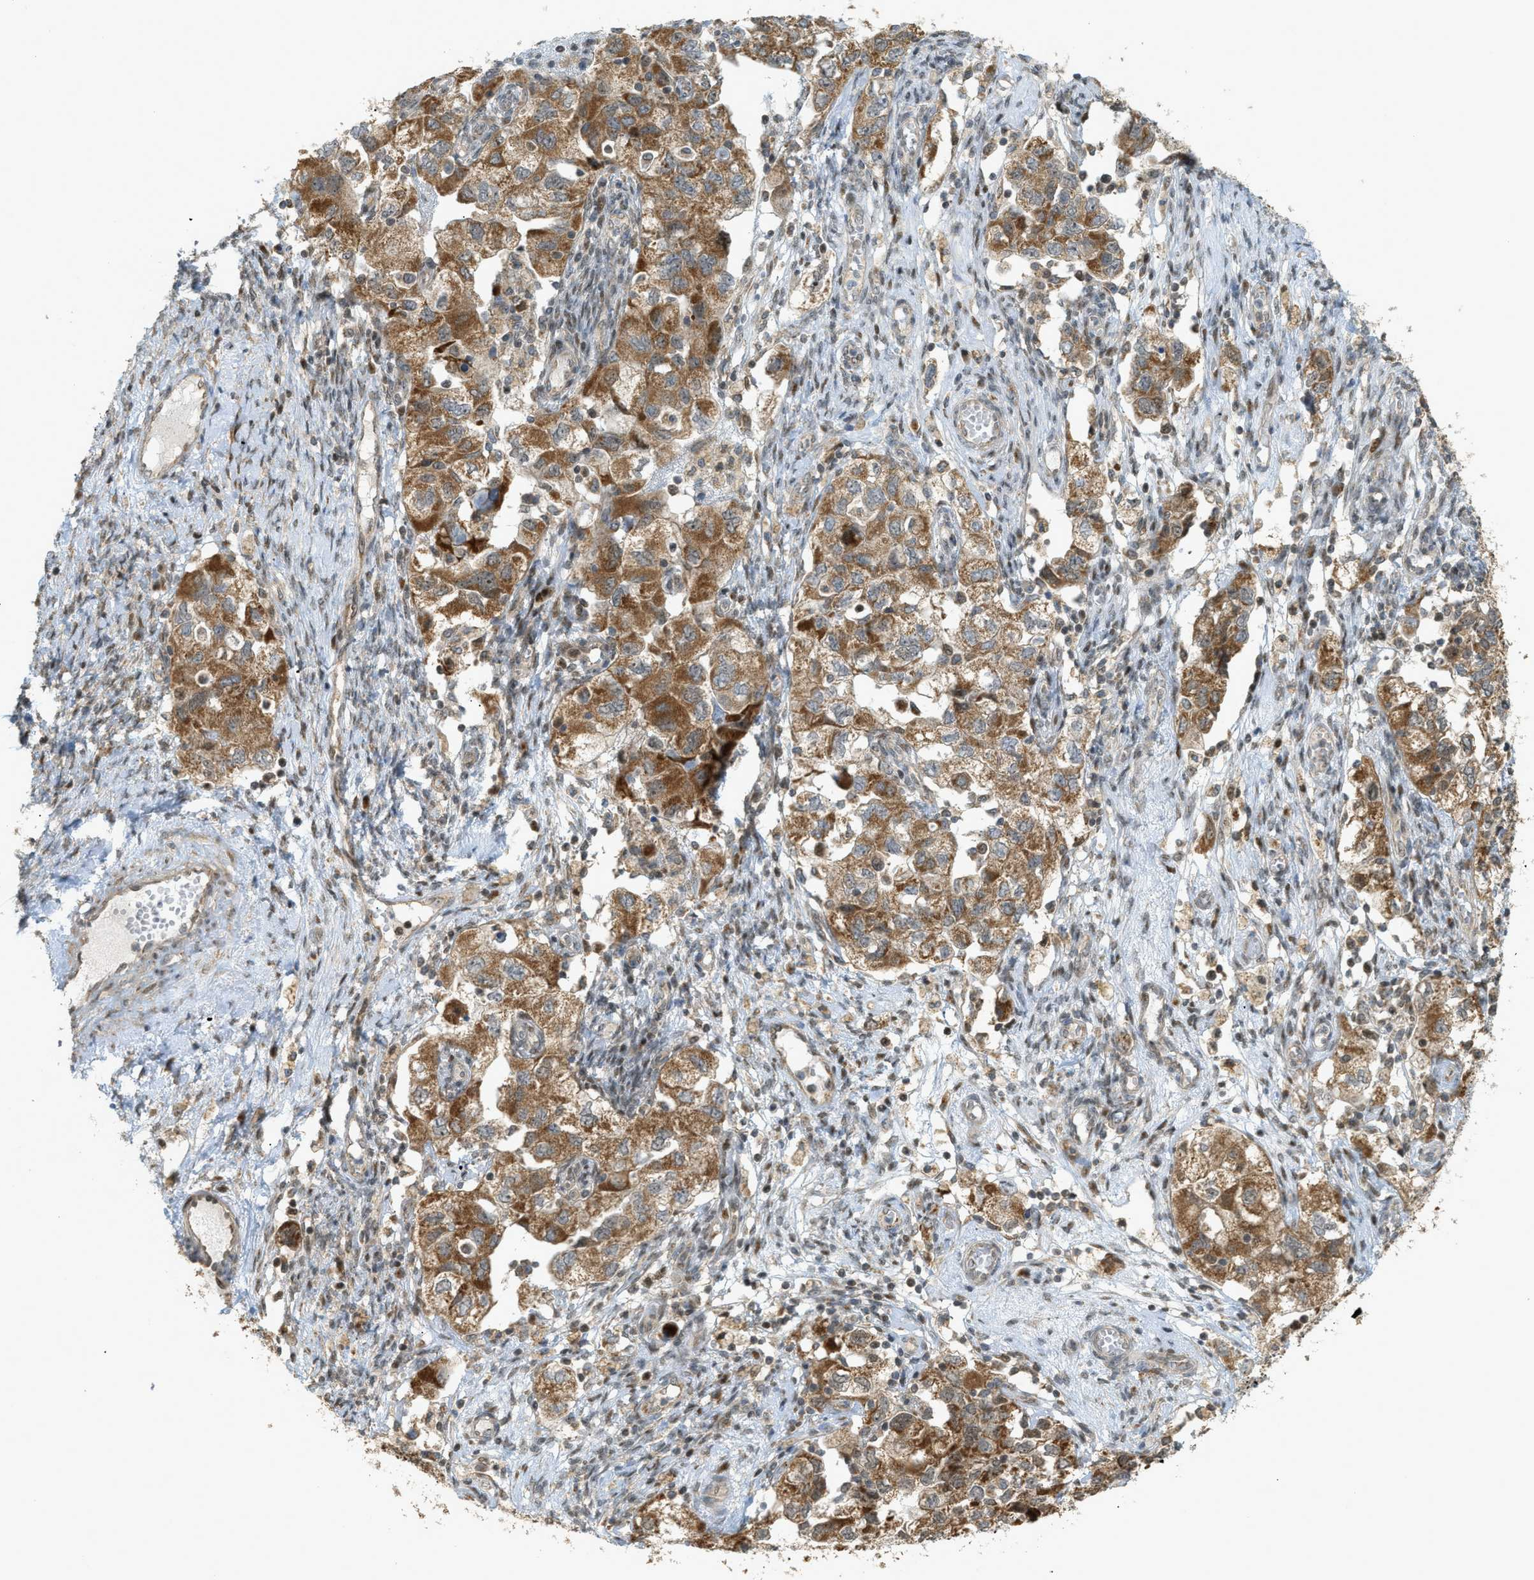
{"staining": {"intensity": "moderate", "quantity": ">75%", "location": "cytoplasmic/membranous"}, "tissue": "ovarian cancer", "cell_type": "Tumor cells", "image_type": "cancer", "snomed": [{"axis": "morphology", "description": "Carcinoma, NOS"}, {"axis": "morphology", "description": "Cystadenocarcinoma, serous, NOS"}, {"axis": "topography", "description": "Ovary"}], "caption": "Protein expression analysis of ovarian cancer shows moderate cytoplasmic/membranous positivity in about >75% of tumor cells. The protein is shown in brown color, while the nuclei are stained blue.", "gene": "CCDC186", "patient": {"sex": "female", "age": 69}}